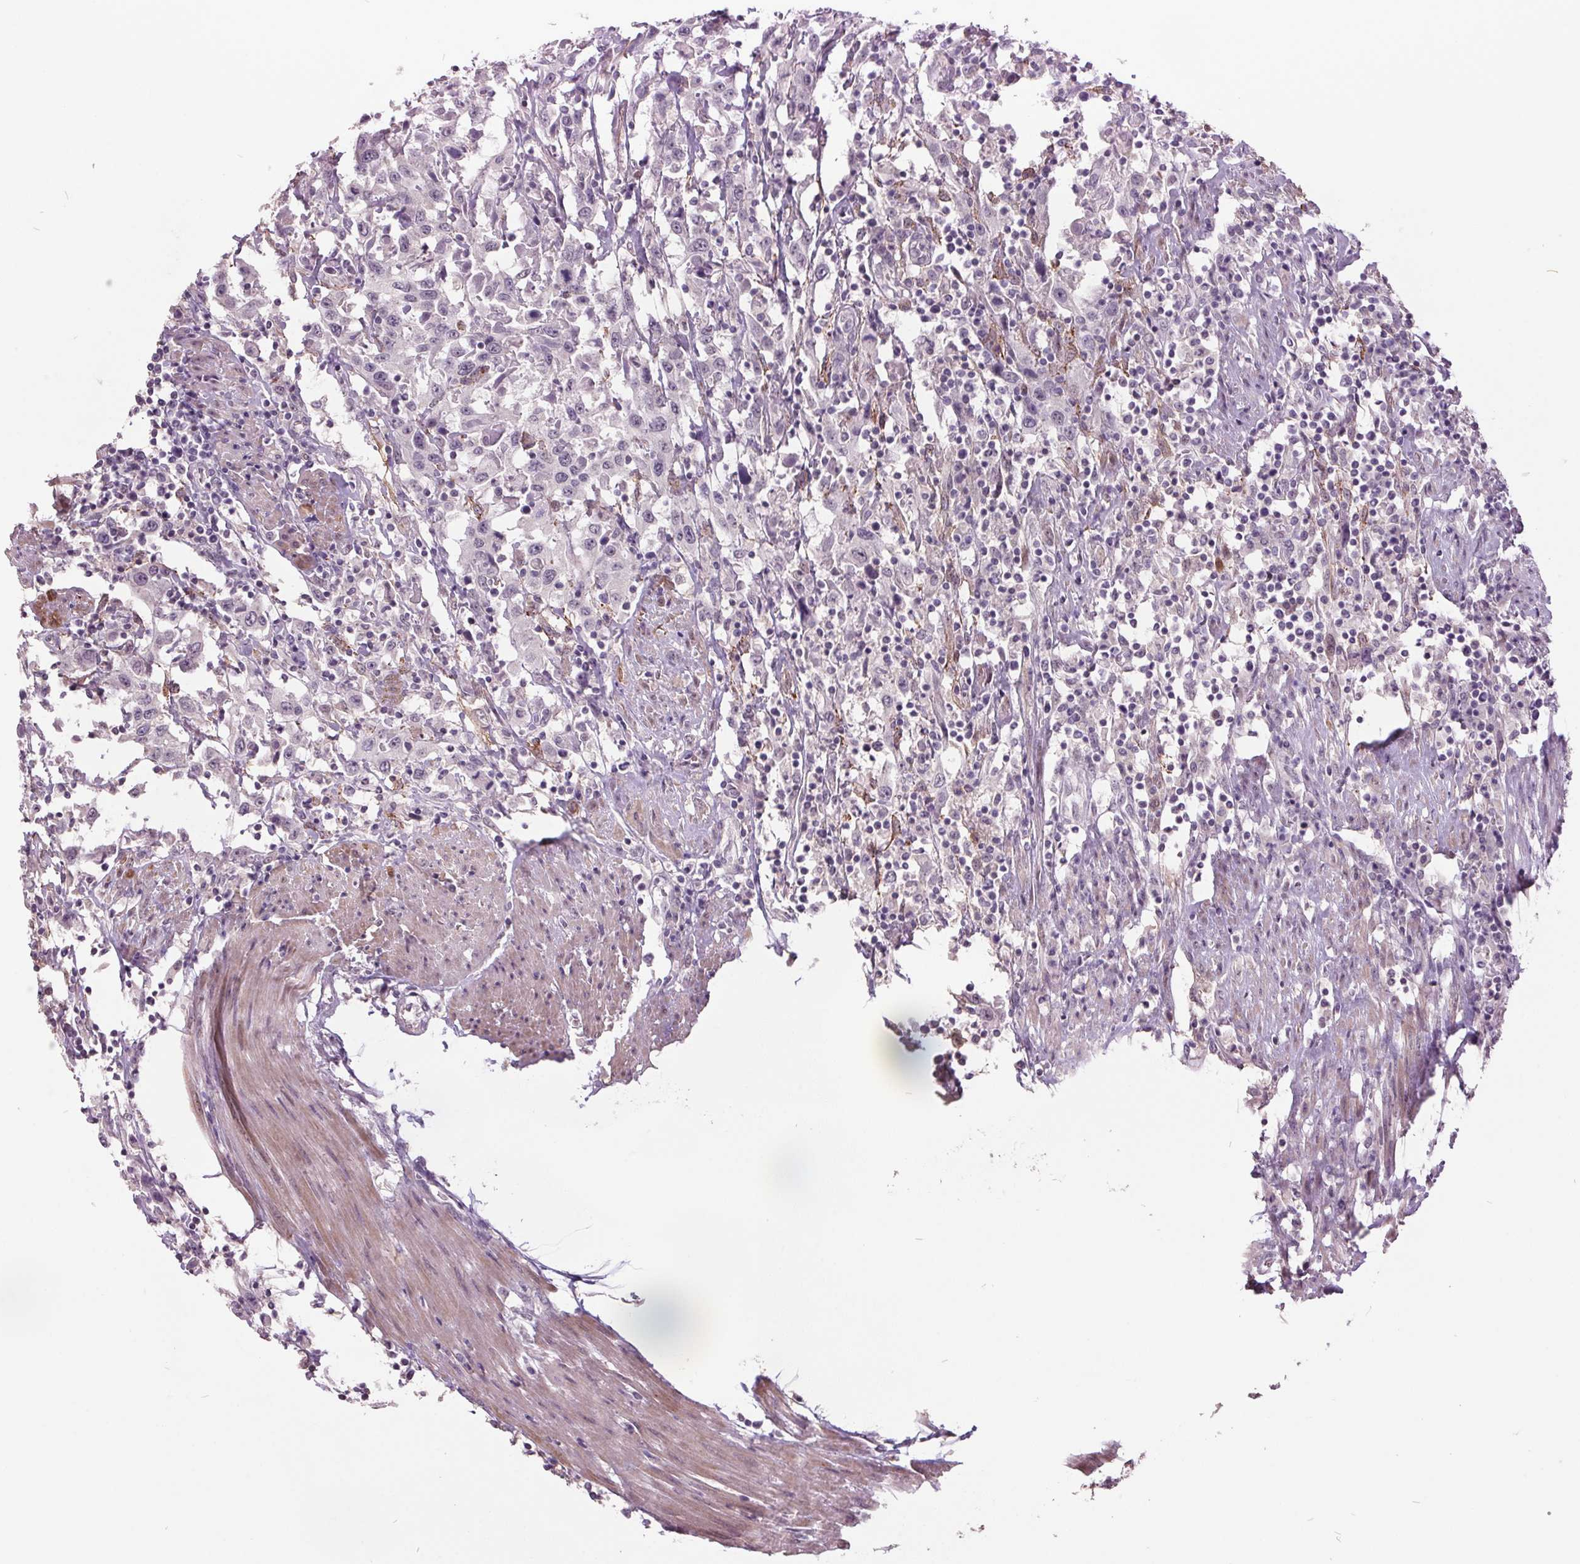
{"staining": {"intensity": "negative", "quantity": "none", "location": "none"}, "tissue": "urothelial cancer", "cell_type": "Tumor cells", "image_type": "cancer", "snomed": [{"axis": "morphology", "description": "Urothelial carcinoma, High grade"}, {"axis": "topography", "description": "Urinary bladder"}], "caption": "Immunohistochemistry (IHC) photomicrograph of human urothelial cancer stained for a protein (brown), which exhibits no positivity in tumor cells.", "gene": "C2orf16", "patient": {"sex": "male", "age": 61}}